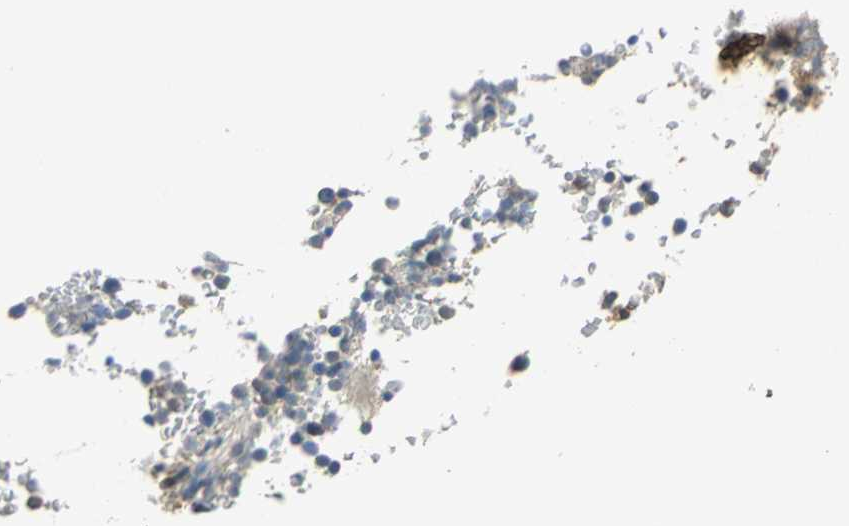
{"staining": {"intensity": "weak", "quantity": "25%-75%", "location": "cytoplasmic/membranous"}, "tissue": "bone marrow", "cell_type": "Hematopoietic cells", "image_type": "normal", "snomed": [{"axis": "morphology", "description": "Normal tissue, NOS"}, {"axis": "topography", "description": "Bone marrow"}], "caption": "Bone marrow stained for a protein exhibits weak cytoplasmic/membranous positivity in hematopoietic cells.", "gene": "MET", "patient": {"sex": "female", "age": 66}}